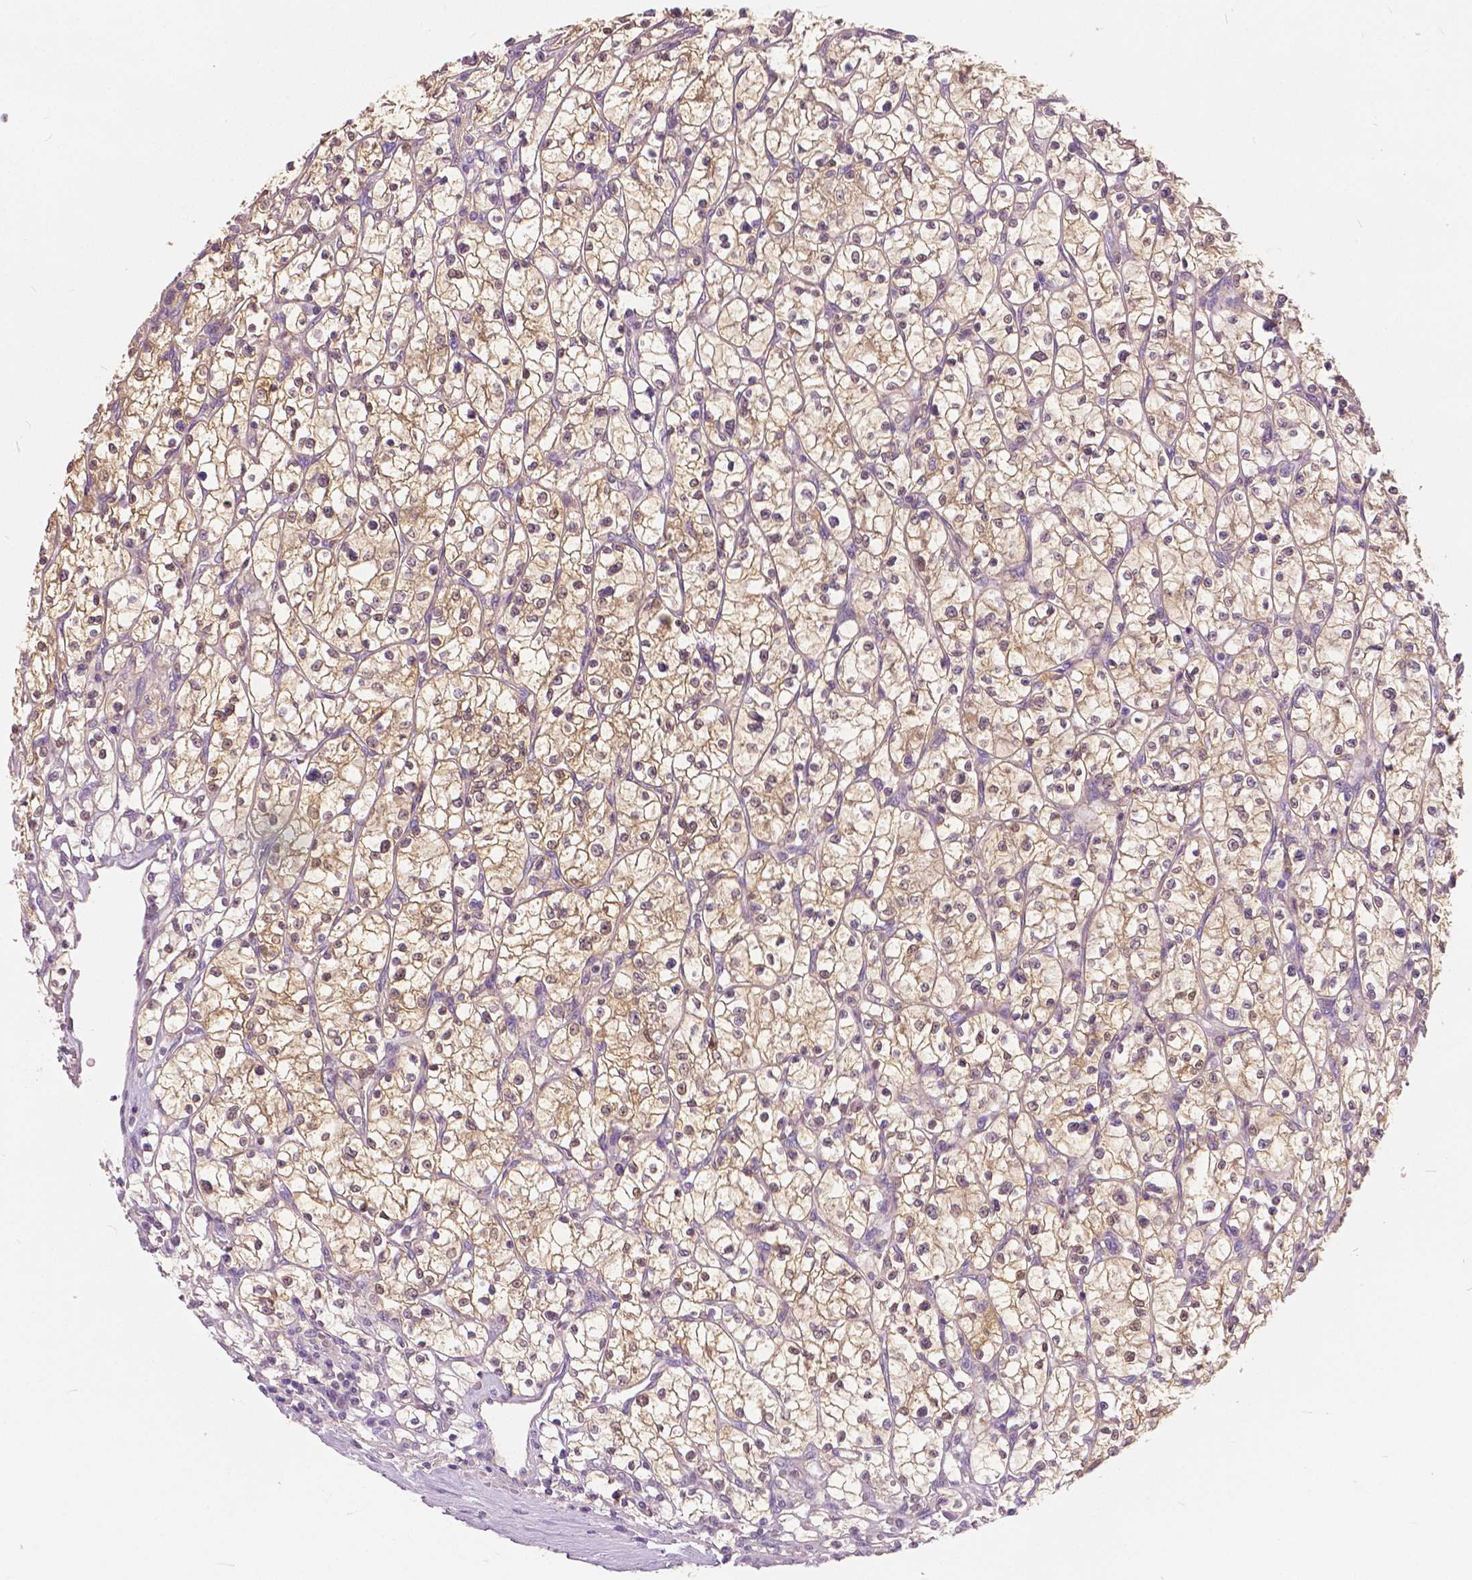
{"staining": {"intensity": "weak", "quantity": ">75%", "location": "cytoplasmic/membranous"}, "tissue": "renal cancer", "cell_type": "Tumor cells", "image_type": "cancer", "snomed": [{"axis": "morphology", "description": "Adenocarcinoma, NOS"}, {"axis": "topography", "description": "Kidney"}], "caption": "Renal adenocarcinoma tissue exhibits weak cytoplasmic/membranous expression in about >75% of tumor cells, visualized by immunohistochemistry.", "gene": "TKFC", "patient": {"sex": "female", "age": 64}}